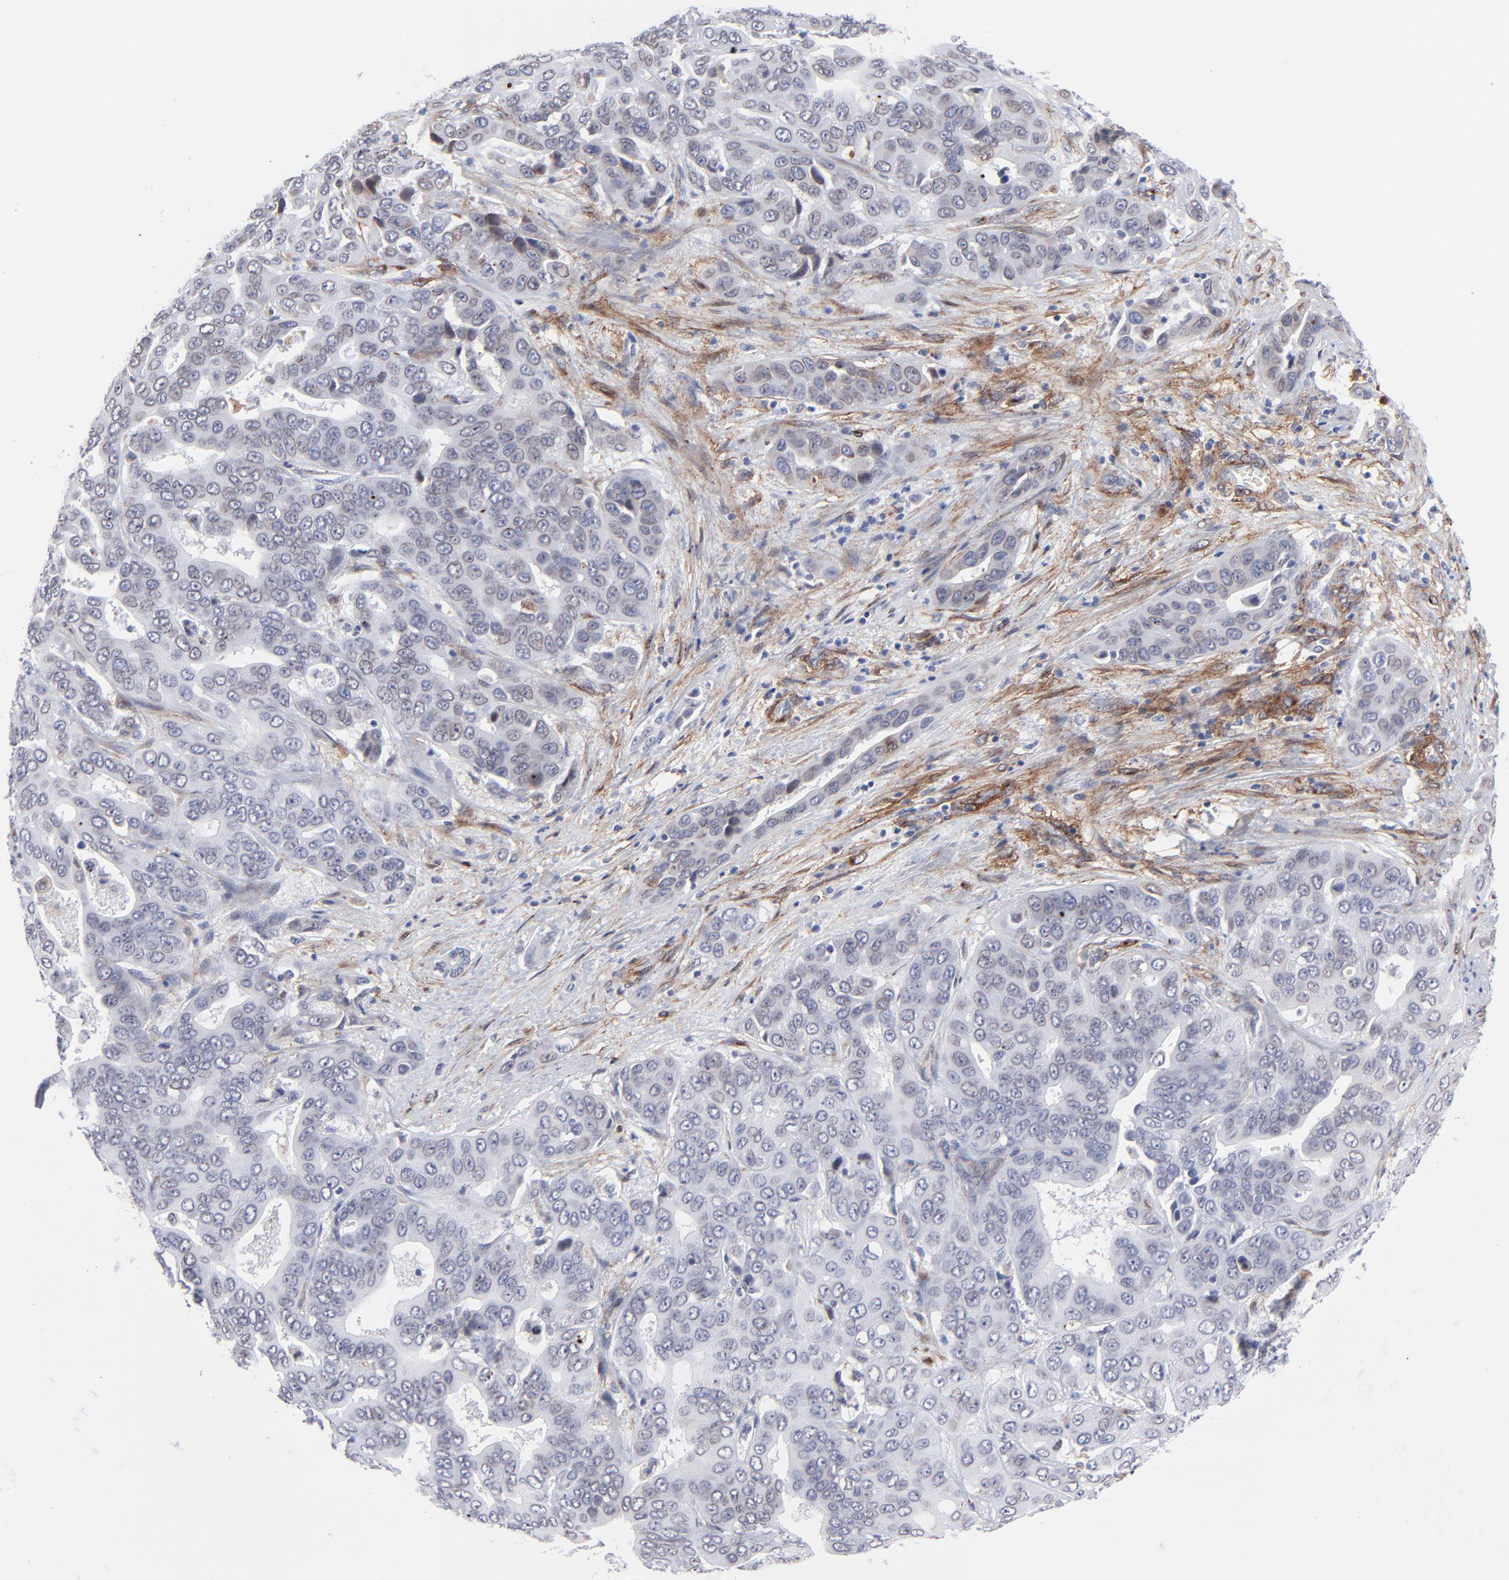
{"staining": {"intensity": "negative", "quantity": "none", "location": "none"}, "tissue": "liver cancer", "cell_type": "Tumor cells", "image_type": "cancer", "snomed": [{"axis": "morphology", "description": "Cholangiocarcinoma"}, {"axis": "topography", "description": "Liver"}], "caption": "Immunohistochemical staining of human liver cholangiocarcinoma demonstrates no significant positivity in tumor cells. (Brightfield microscopy of DAB (3,3'-diaminobenzidine) immunohistochemistry (IHC) at high magnification).", "gene": "PDGFRB", "patient": {"sex": "female", "age": 52}}